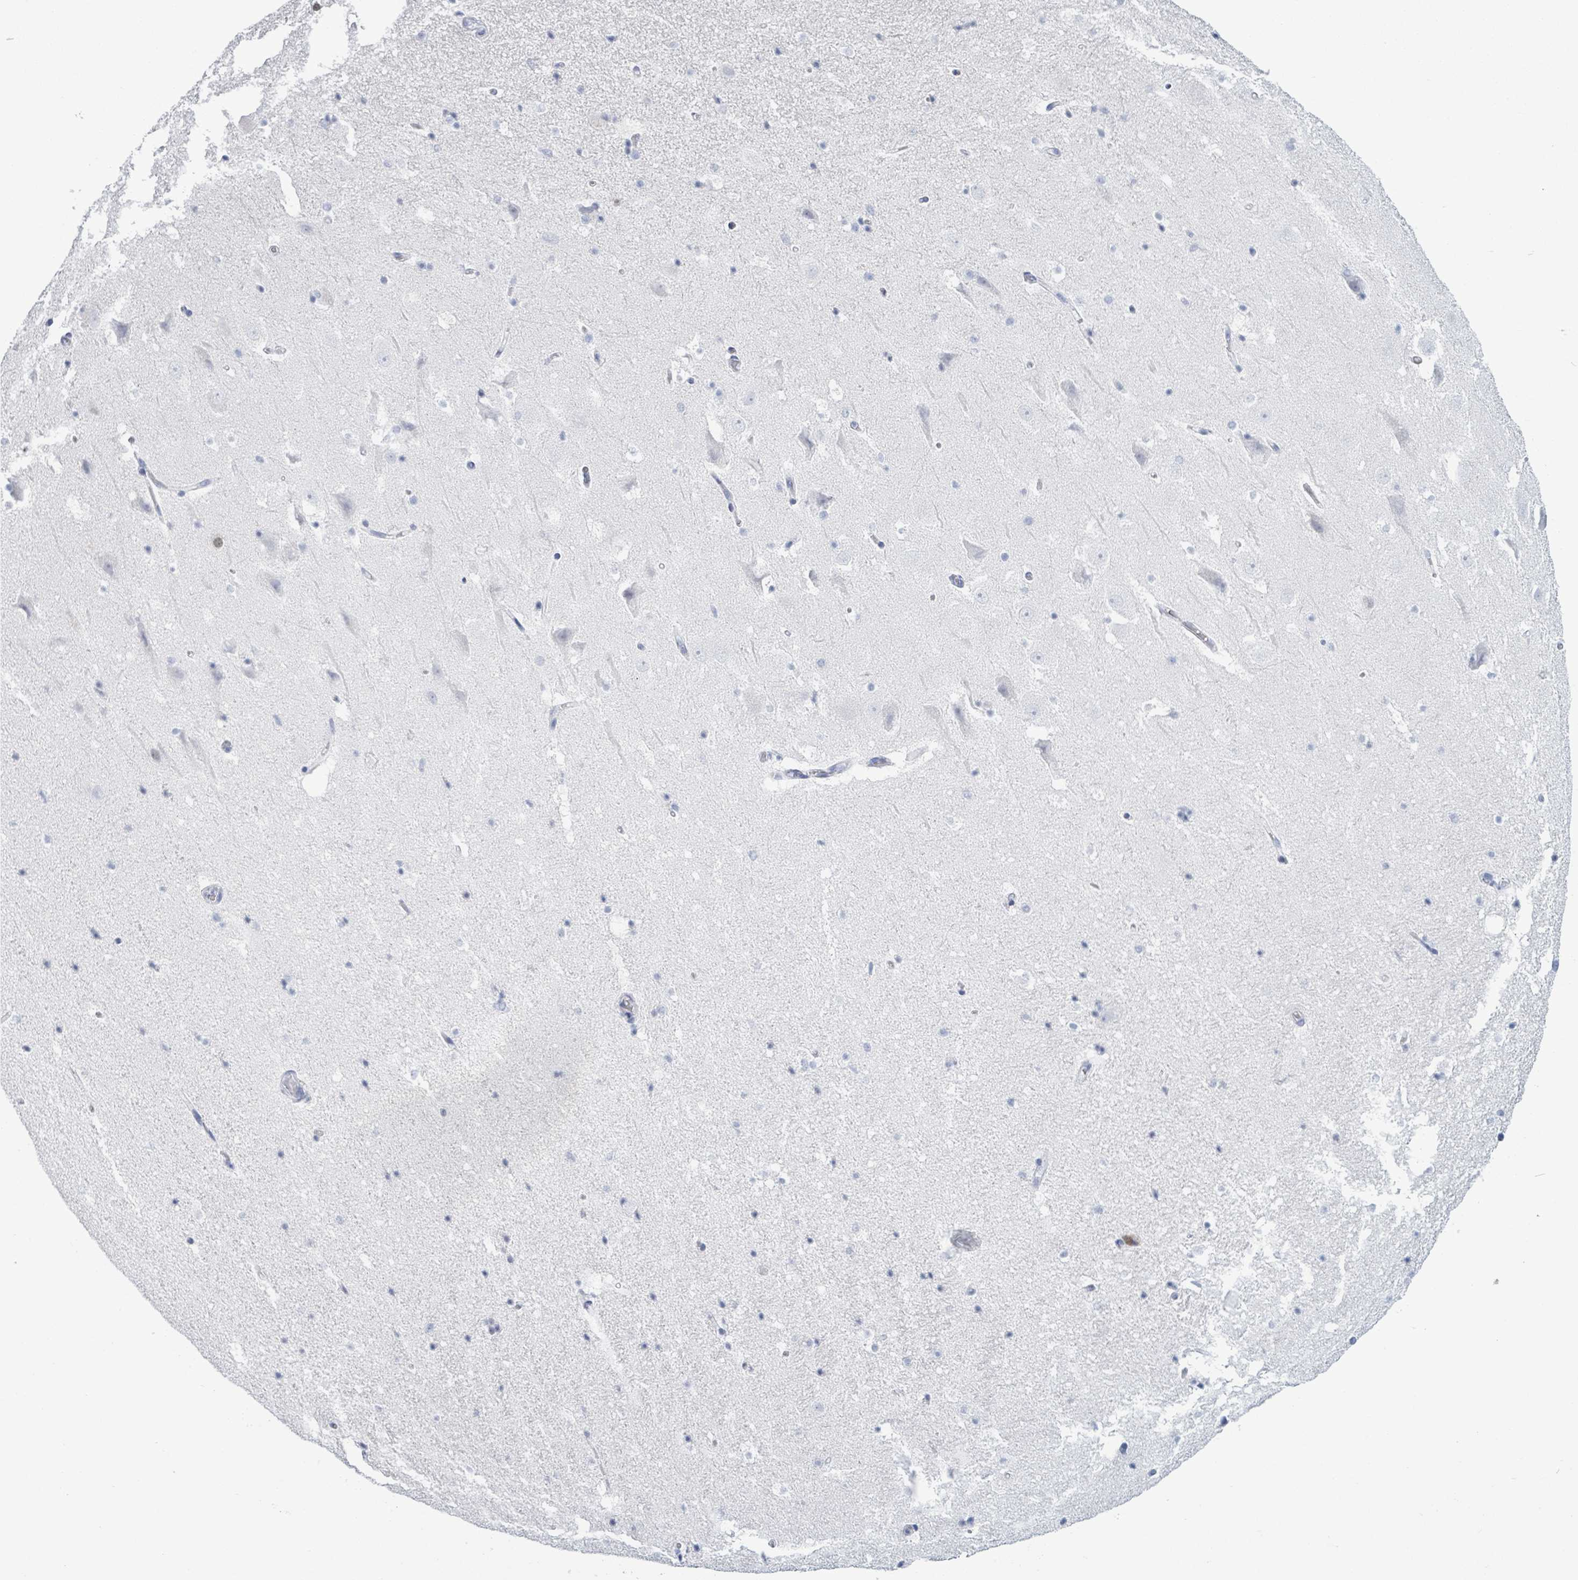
{"staining": {"intensity": "negative", "quantity": "none", "location": "none"}, "tissue": "hippocampus", "cell_type": "Glial cells", "image_type": "normal", "snomed": [{"axis": "morphology", "description": "Normal tissue, NOS"}, {"axis": "topography", "description": "Hippocampus"}], "caption": "A high-resolution photomicrograph shows IHC staining of unremarkable hippocampus, which displays no significant staining in glial cells. Nuclei are stained in blue.", "gene": "NKX2", "patient": {"sex": "male", "age": 37}}